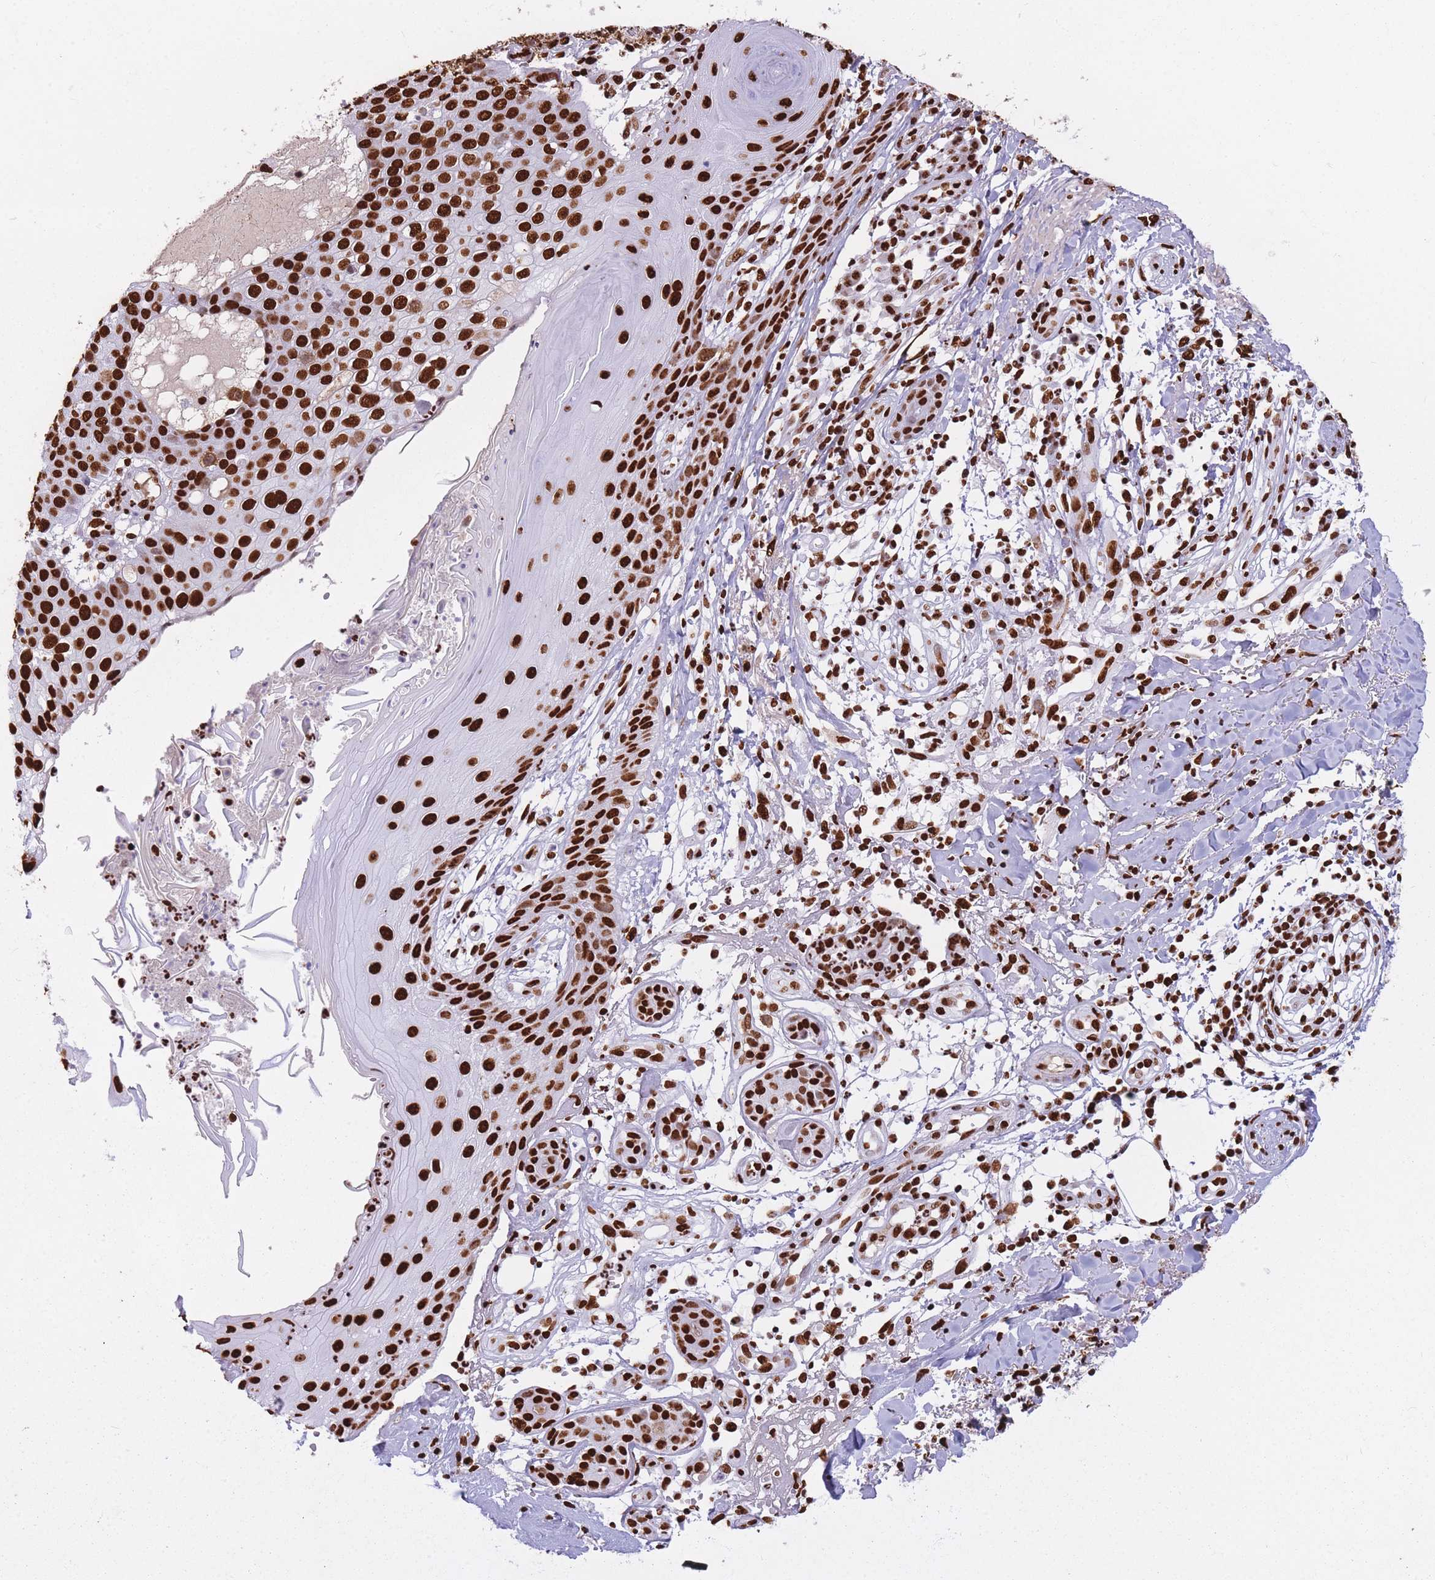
{"staining": {"intensity": "strong", "quantity": ">75%", "location": "nuclear"}, "tissue": "skin cancer", "cell_type": "Tumor cells", "image_type": "cancer", "snomed": [{"axis": "morphology", "description": "Squamous cell carcinoma, NOS"}, {"axis": "topography", "description": "Skin"}], "caption": "Immunohistochemical staining of skin cancer reveals high levels of strong nuclear protein expression in approximately >75% of tumor cells.", "gene": "HNRNPUL1", "patient": {"sex": "male", "age": 71}}